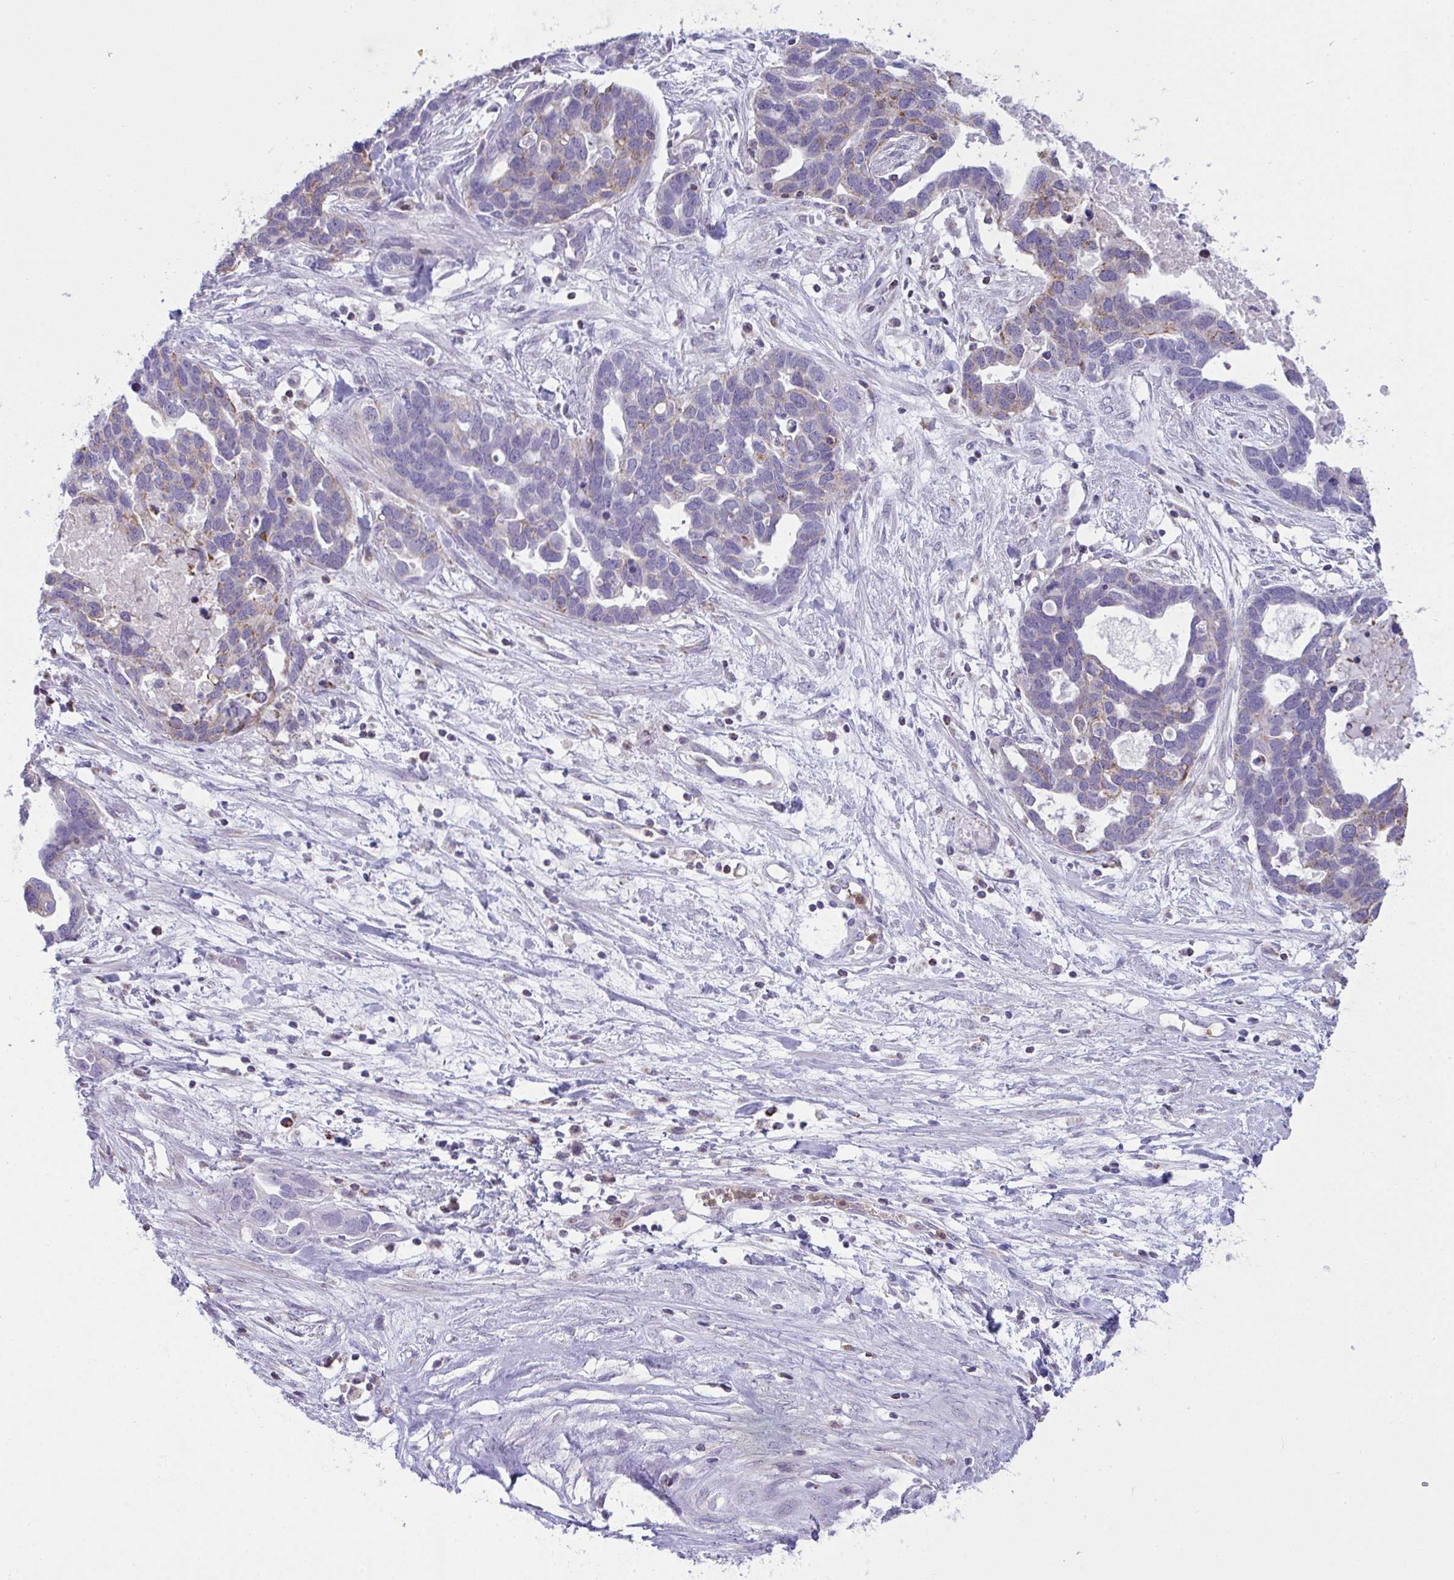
{"staining": {"intensity": "moderate", "quantity": "25%-75%", "location": "cytoplasmic/membranous"}, "tissue": "ovarian cancer", "cell_type": "Tumor cells", "image_type": "cancer", "snomed": [{"axis": "morphology", "description": "Cystadenocarcinoma, serous, NOS"}, {"axis": "topography", "description": "Ovary"}], "caption": "An immunohistochemistry histopathology image of neoplastic tissue is shown. Protein staining in brown highlights moderate cytoplasmic/membranous positivity in ovarian serous cystadenocarcinoma within tumor cells.", "gene": "PLA2G12B", "patient": {"sex": "female", "age": 54}}